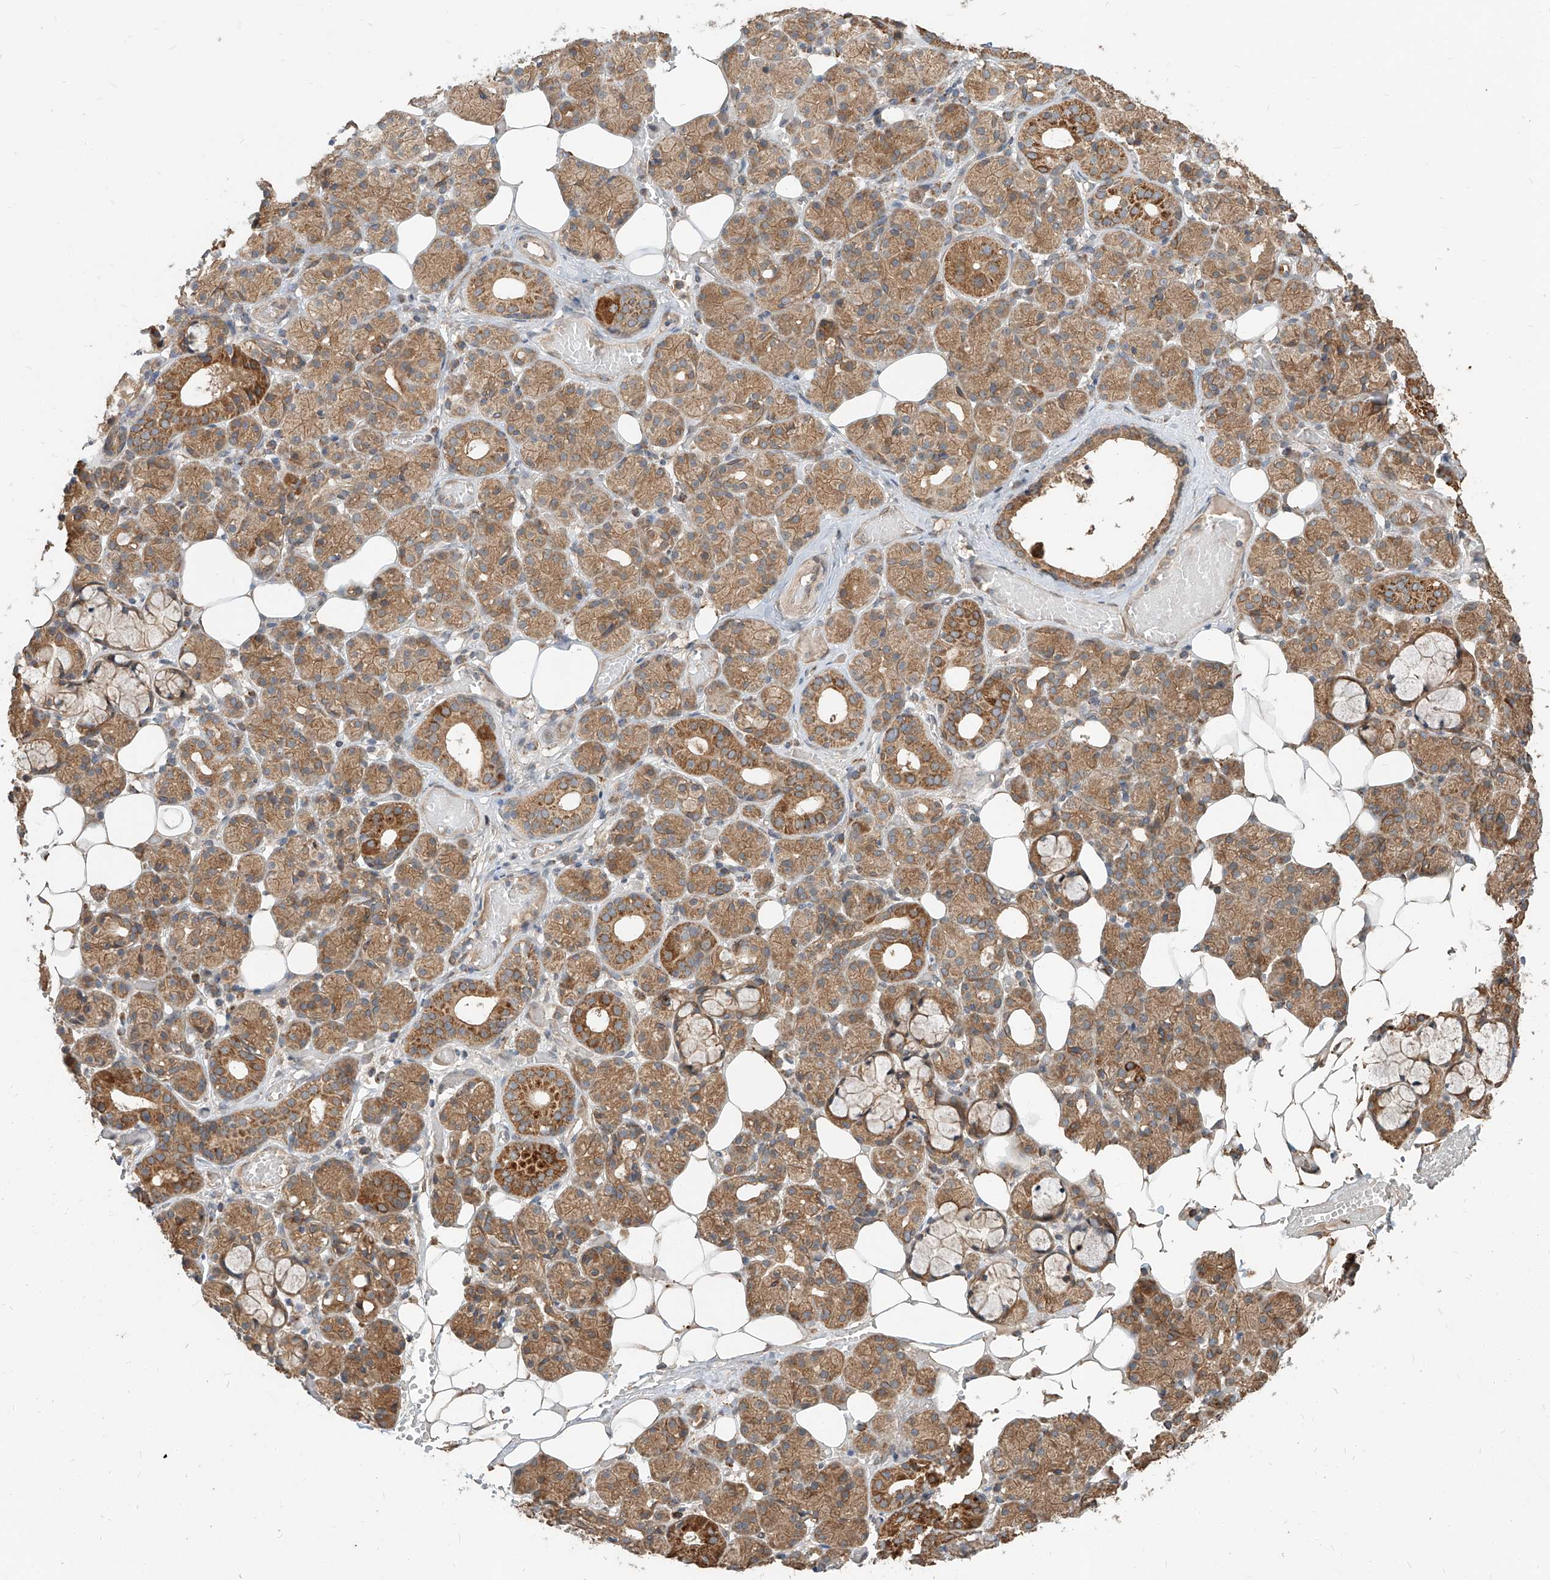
{"staining": {"intensity": "moderate", "quantity": "25%-75%", "location": "cytoplasmic/membranous"}, "tissue": "salivary gland", "cell_type": "Glandular cells", "image_type": "normal", "snomed": [{"axis": "morphology", "description": "Normal tissue, NOS"}, {"axis": "topography", "description": "Salivary gland"}], "caption": "DAB (3,3'-diaminobenzidine) immunohistochemical staining of normal salivary gland reveals moderate cytoplasmic/membranous protein expression in about 25%-75% of glandular cells. The protein is stained brown, and the nuclei are stained in blue (DAB (3,3'-diaminobenzidine) IHC with brightfield microscopy, high magnification).", "gene": "STX19", "patient": {"sex": "male", "age": 63}}